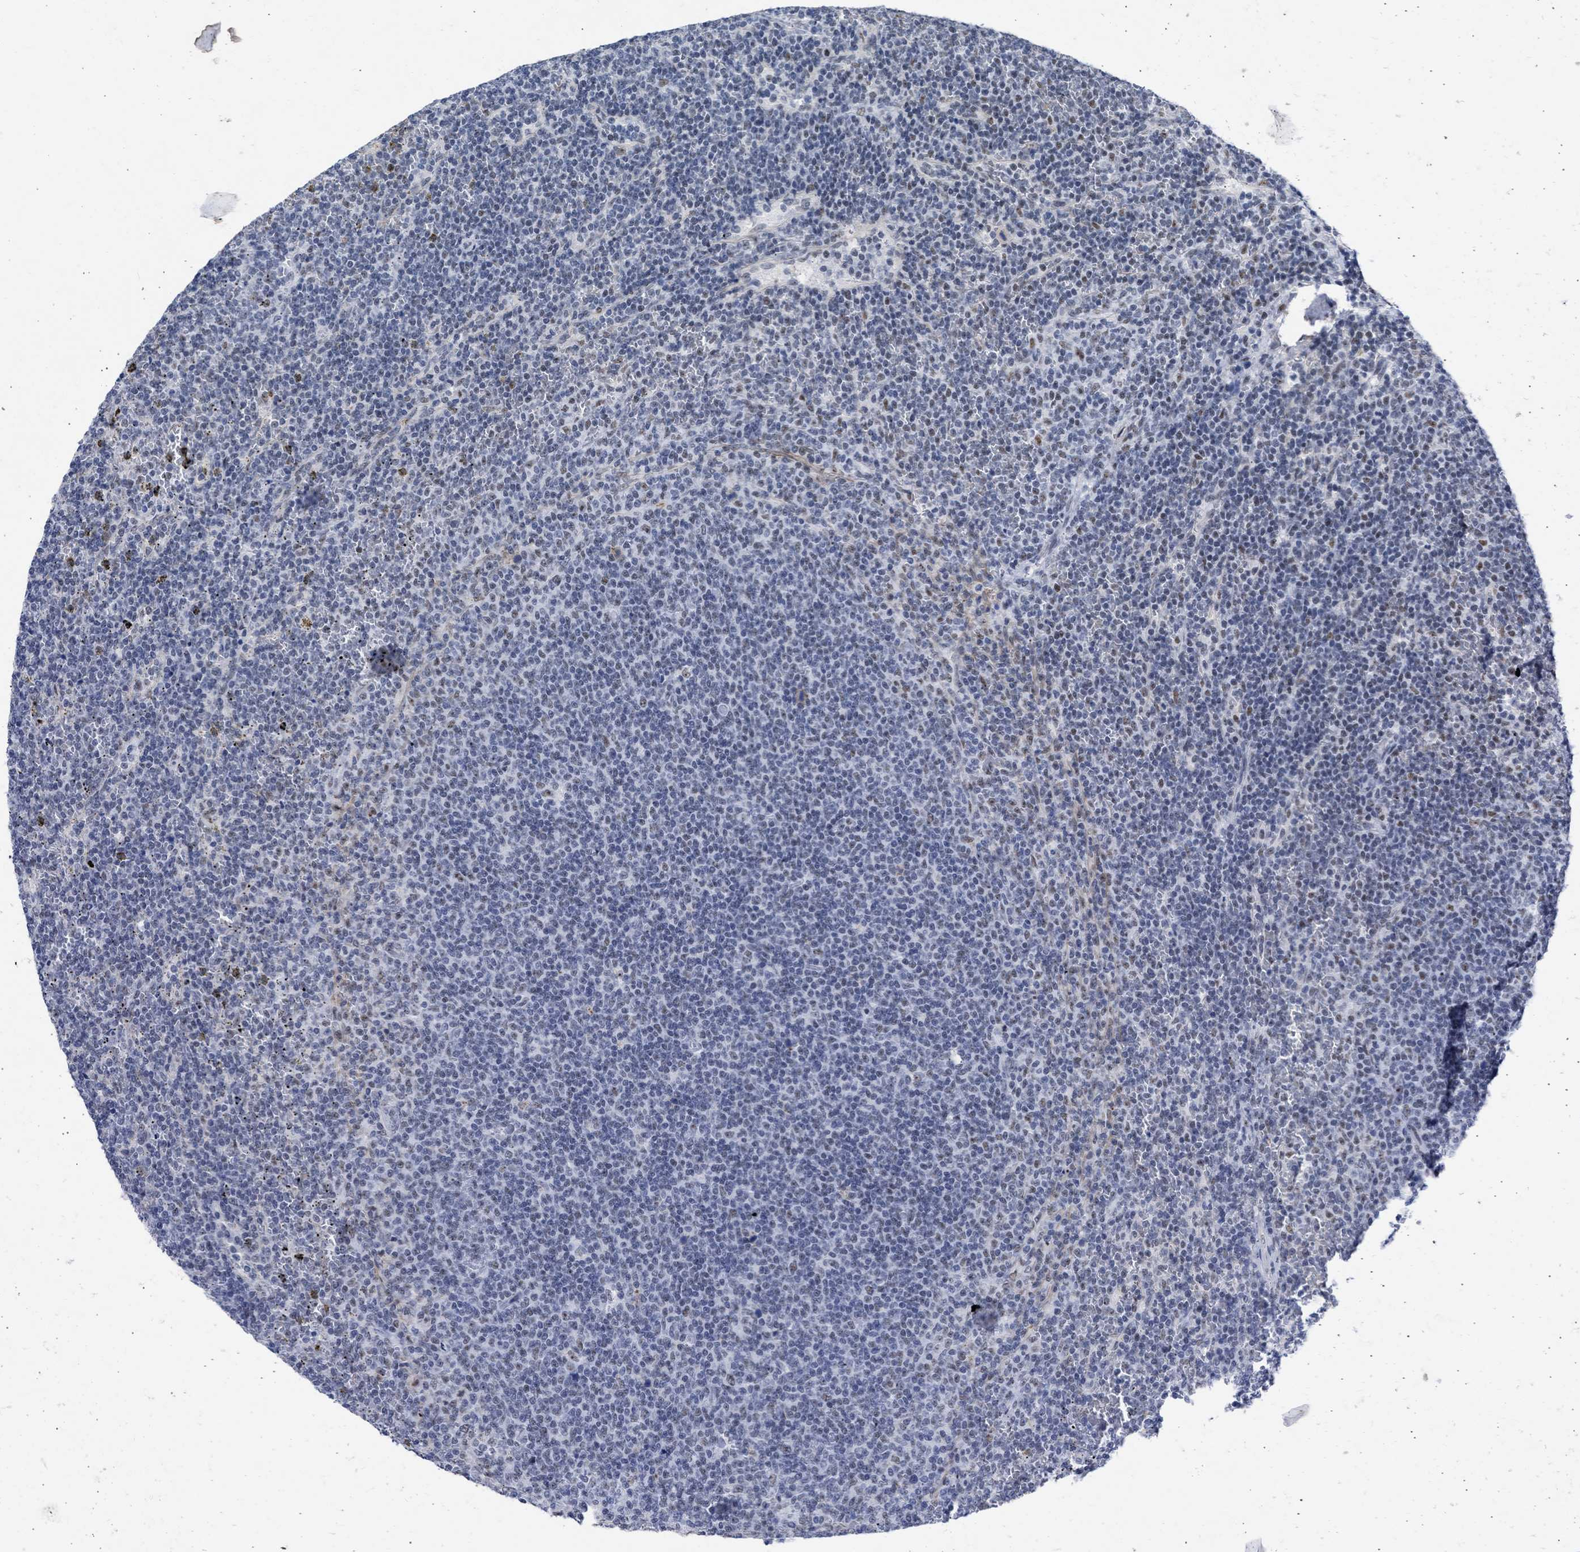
{"staining": {"intensity": "weak", "quantity": "<25%", "location": "nuclear"}, "tissue": "lymphoma", "cell_type": "Tumor cells", "image_type": "cancer", "snomed": [{"axis": "morphology", "description": "Malignant lymphoma, non-Hodgkin's type, Low grade"}, {"axis": "topography", "description": "Spleen"}], "caption": "Tumor cells show no significant protein positivity in lymphoma.", "gene": "DDX41", "patient": {"sex": "female", "age": 50}}